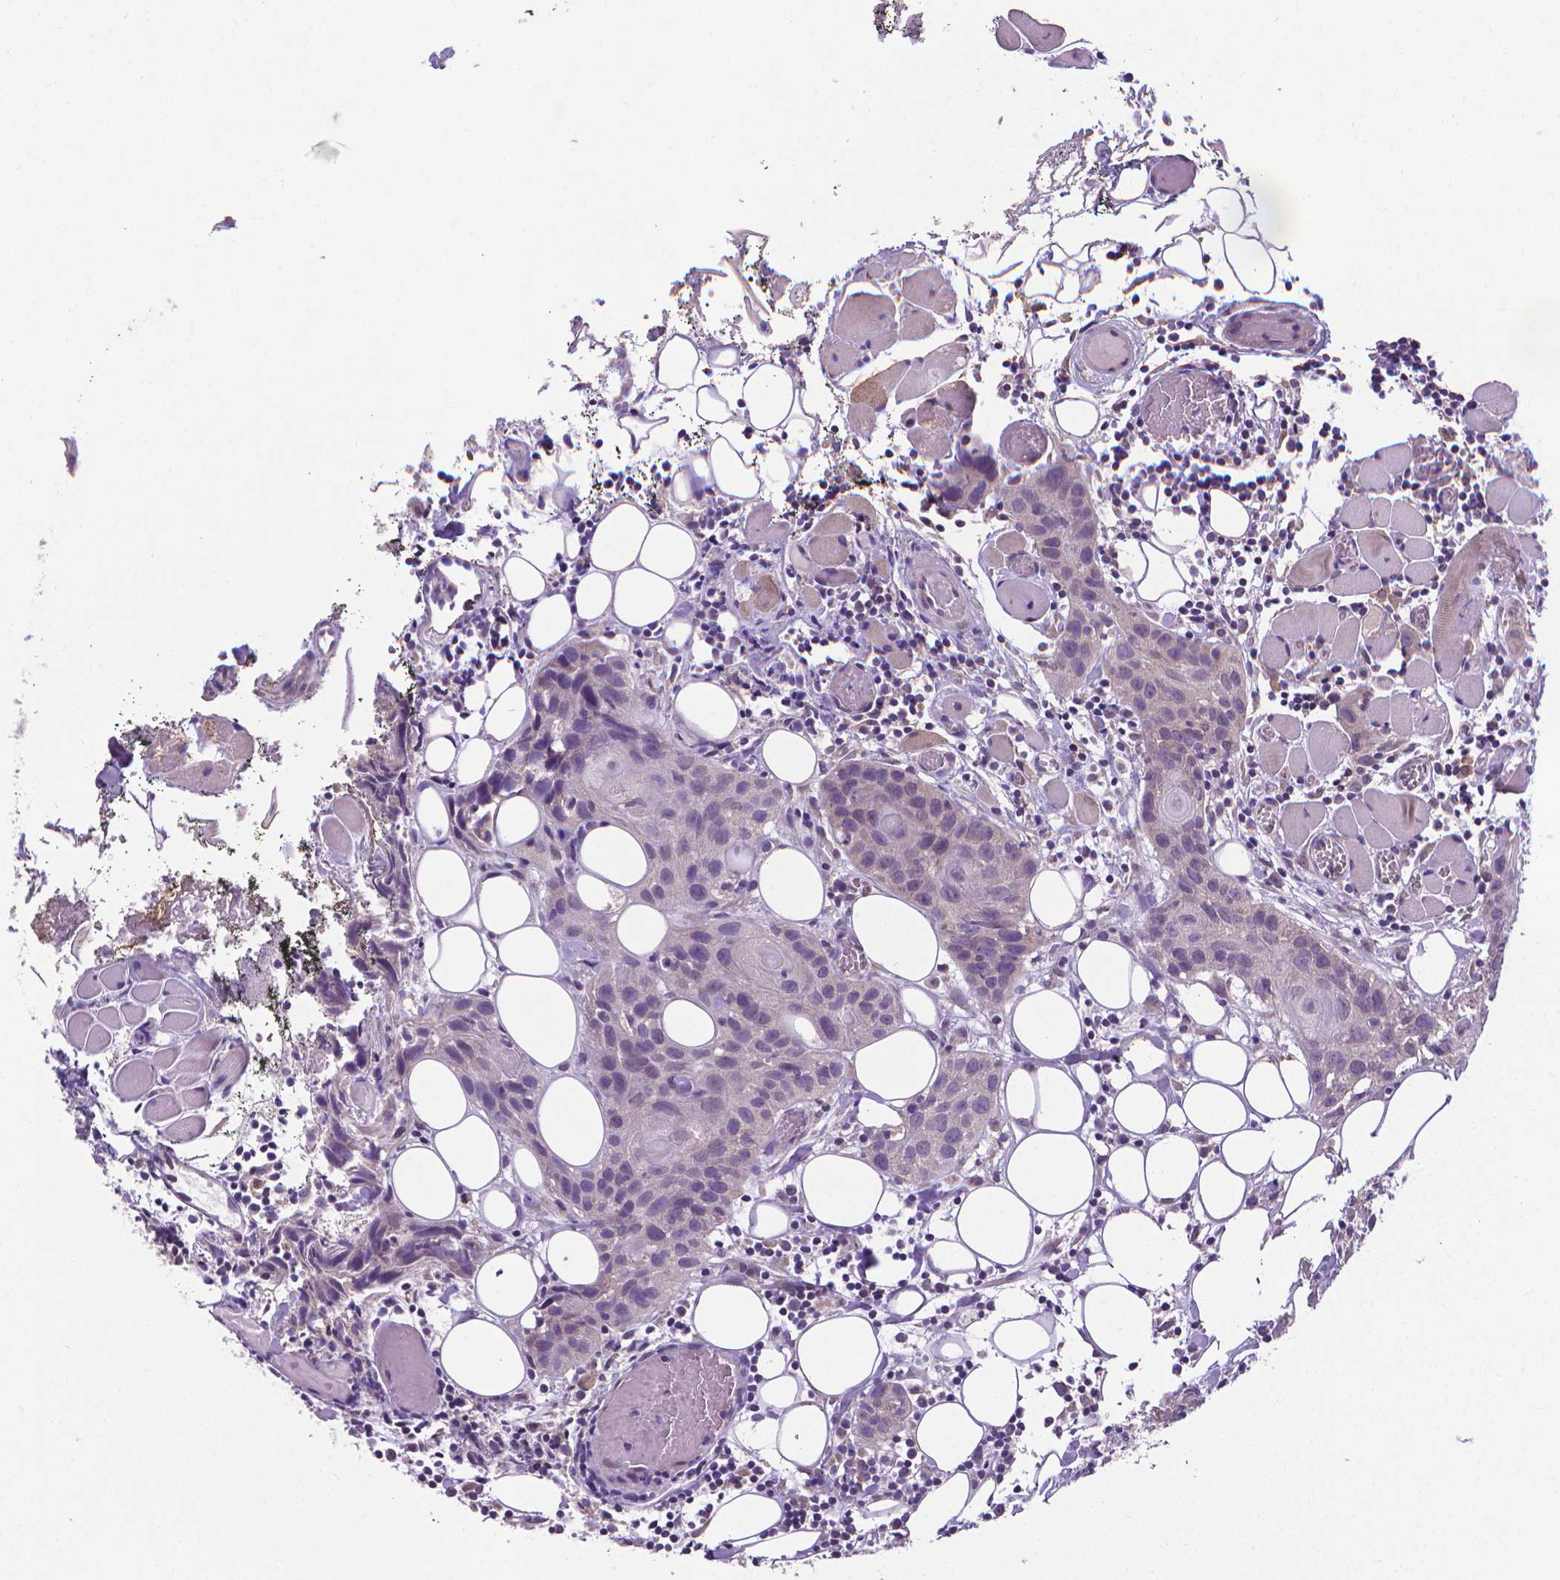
{"staining": {"intensity": "negative", "quantity": "none", "location": "none"}, "tissue": "head and neck cancer", "cell_type": "Tumor cells", "image_type": "cancer", "snomed": [{"axis": "morphology", "description": "Squamous cell carcinoma, NOS"}, {"axis": "topography", "description": "Oral tissue"}, {"axis": "topography", "description": "Head-Neck"}], "caption": "DAB immunohistochemical staining of head and neck cancer (squamous cell carcinoma) exhibits no significant positivity in tumor cells.", "gene": "GPR63", "patient": {"sex": "male", "age": 58}}